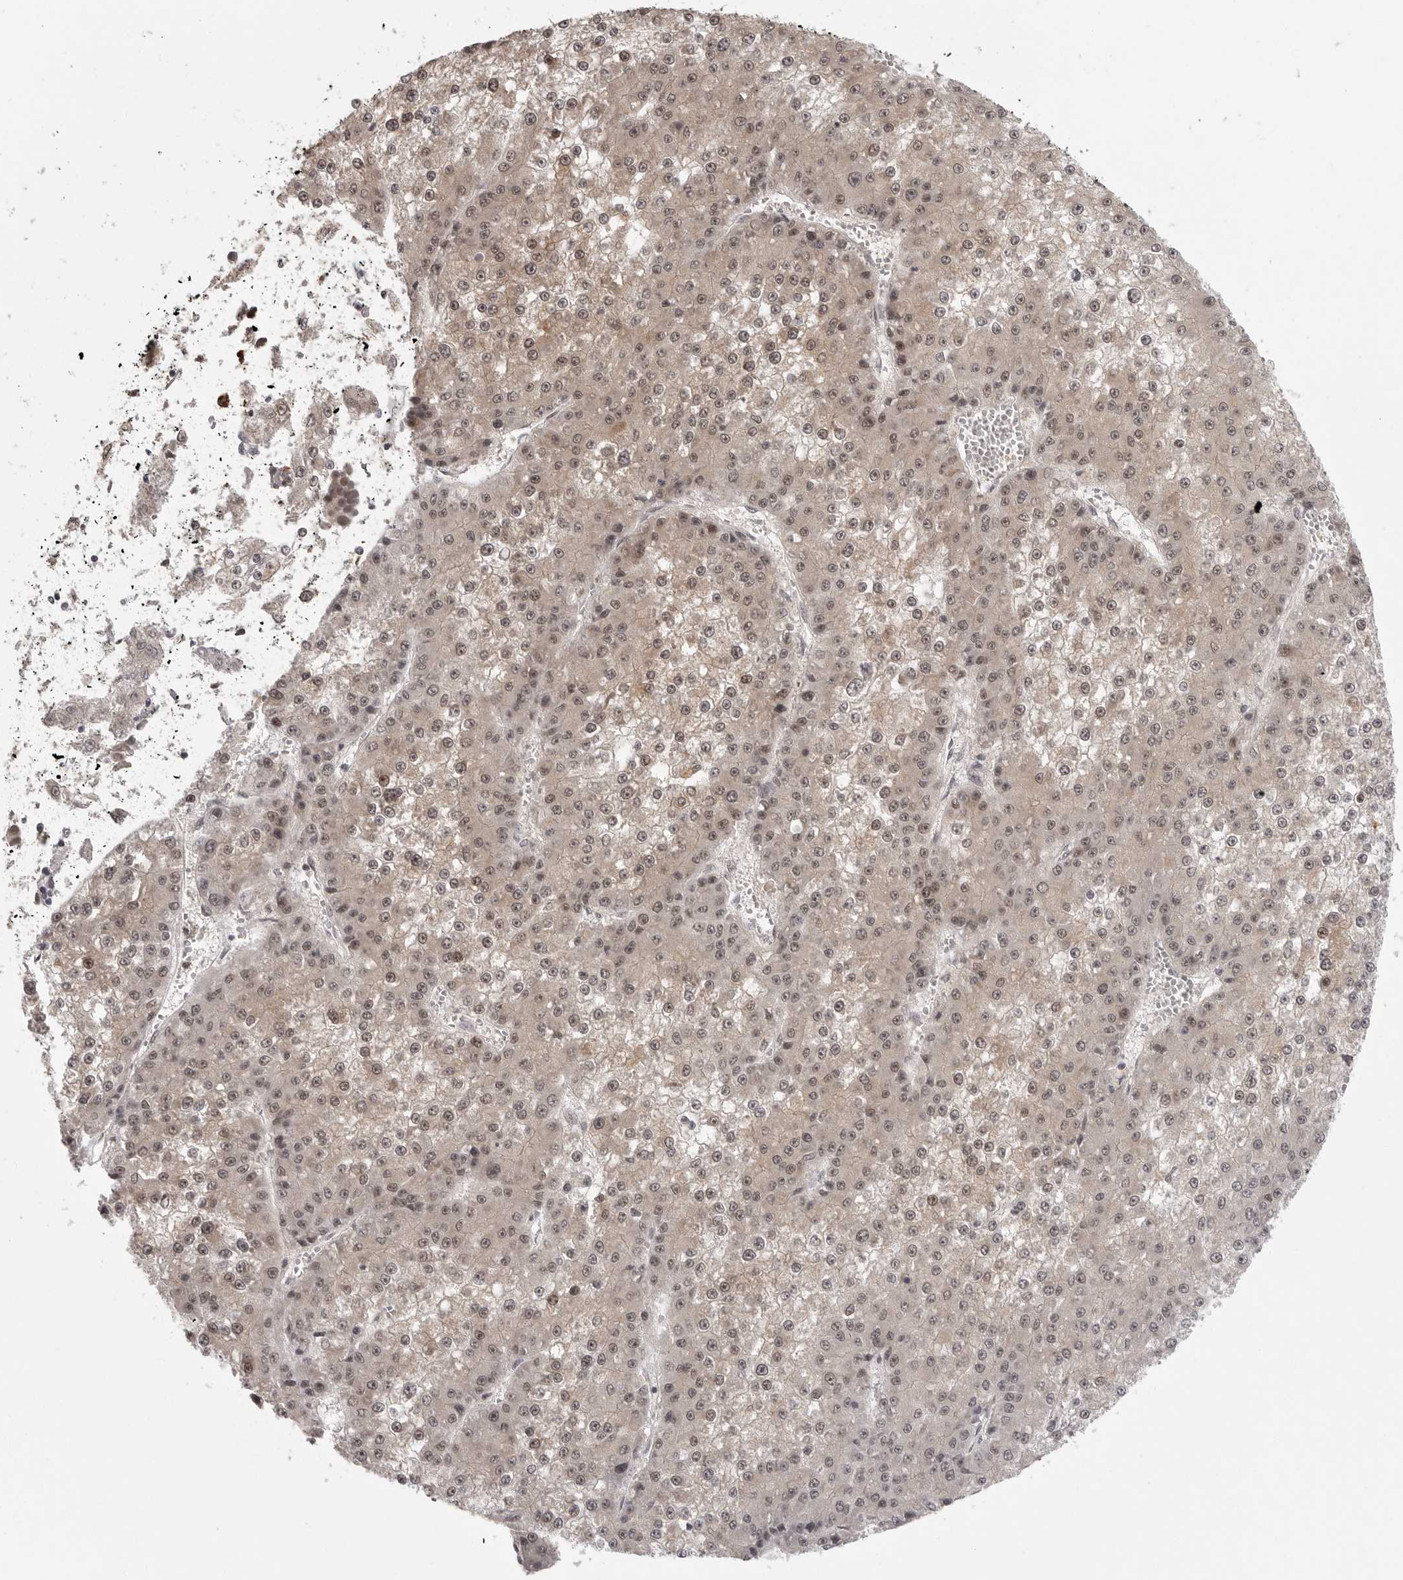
{"staining": {"intensity": "weak", "quantity": ">75%", "location": "cytoplasmic/membranous,nuclear"}, "tissue": "liver cancer", "cell_type": "Tumor cells", "image_type": "cancer", "snomed": [{"axis": "morphology", "description": "Carcinoma, Hepatocellular, NOS"}, {"axis": "topography", "description": "Liver"}], "caption": "A brown stain highlights weak cytoplasmic/membranous and nuclear positivity of a protein in human hepatocellular carcinoma (liver) tumor cells.", "gene": "PEG3", "patient": {"sex": "female", "age": 73}}